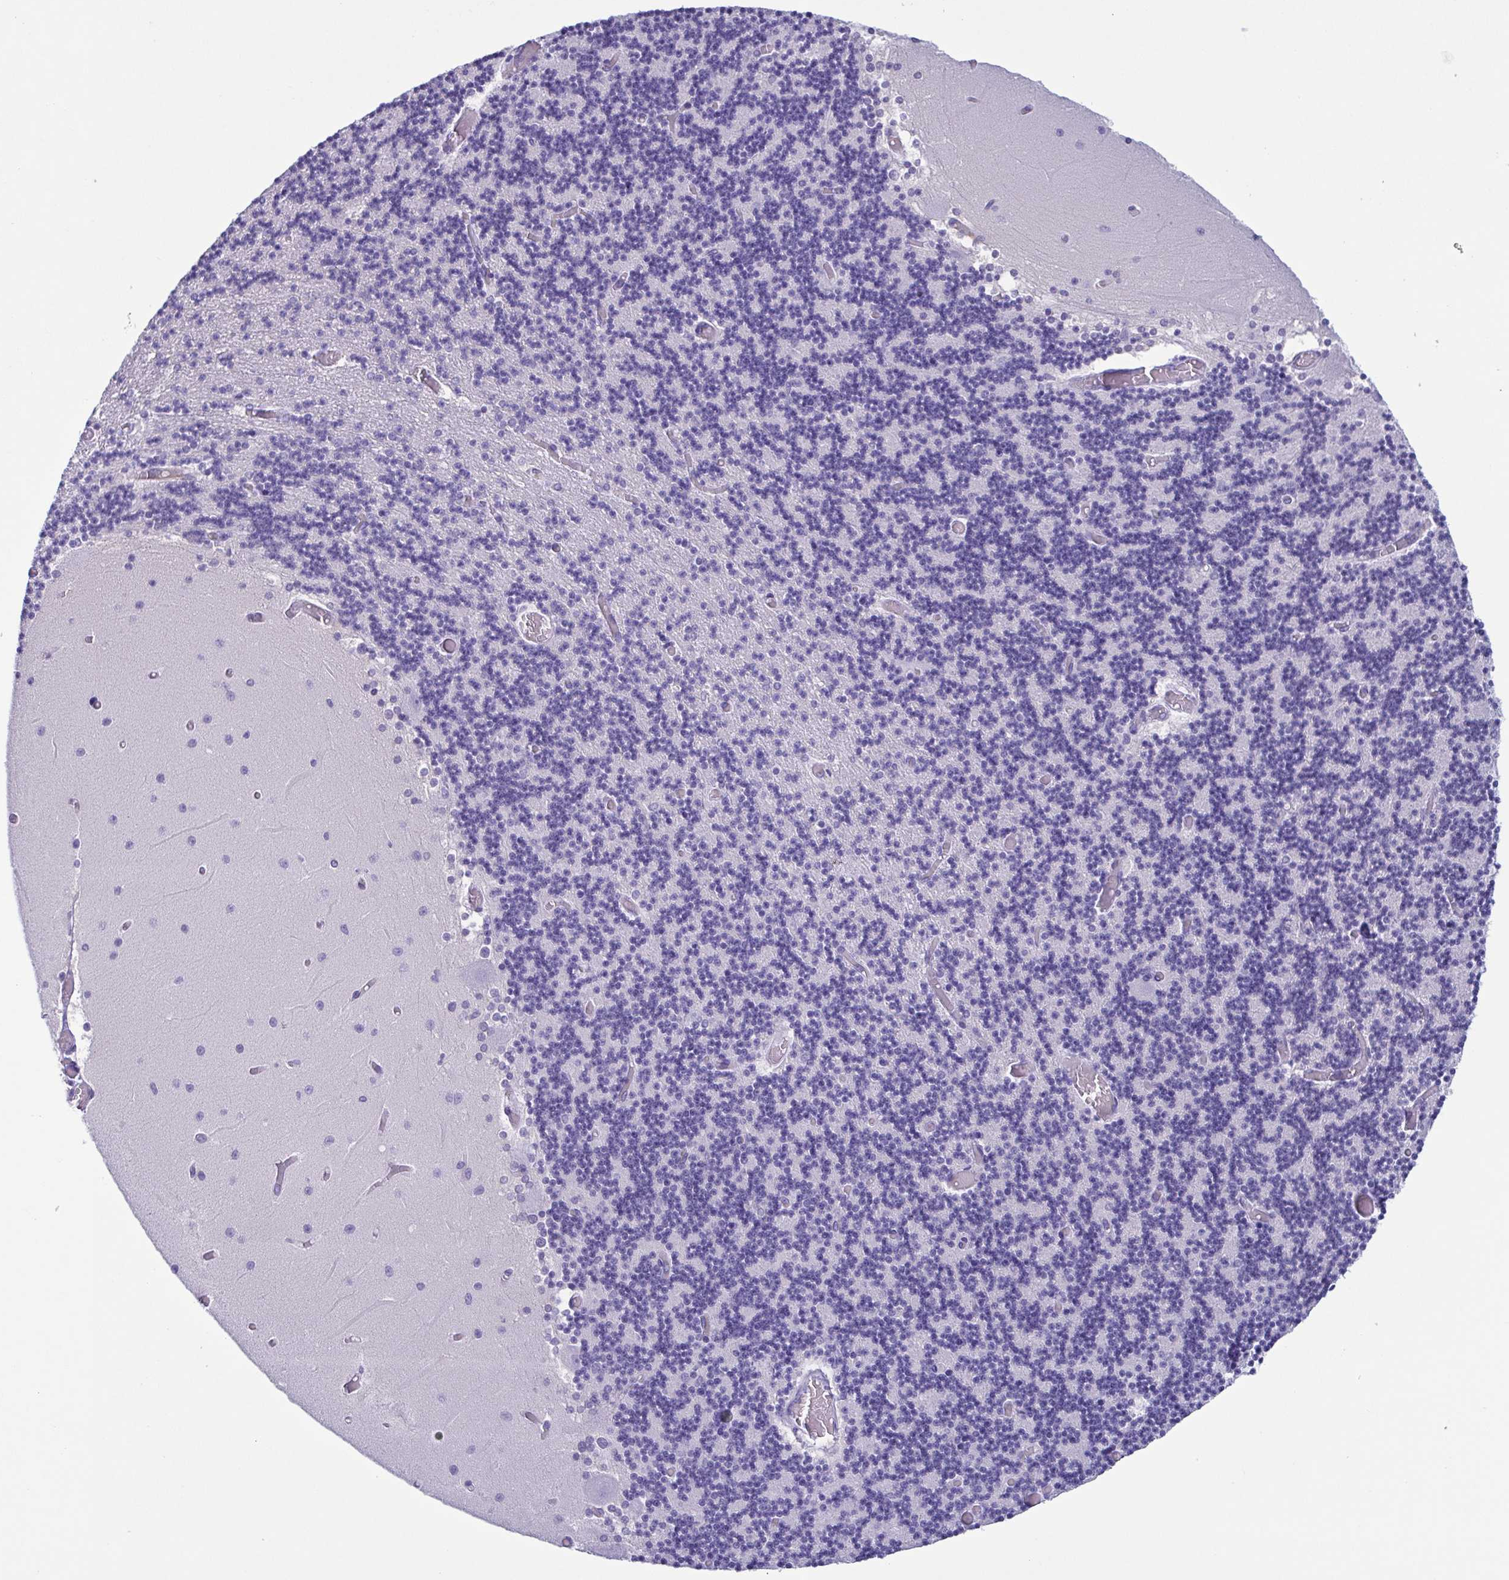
{"staining": {"intensity": "negative", "quantity": "none", "location": "none"}, "tissue": "cerebellum", "cell_type": "Cells in granular layer", "image_type": "normal", "snomed": [{"axis": "morphology", "description": "Normal tissue, NOS"}, {"axis": "topography", "description": "Cerebellum"}], "caption": "Human cerebellum stained for a protein using IHC reveals no staining in cells in granular layer.", "gene": "TSPY10", "patient": {"sex": "female", "age": 28}}